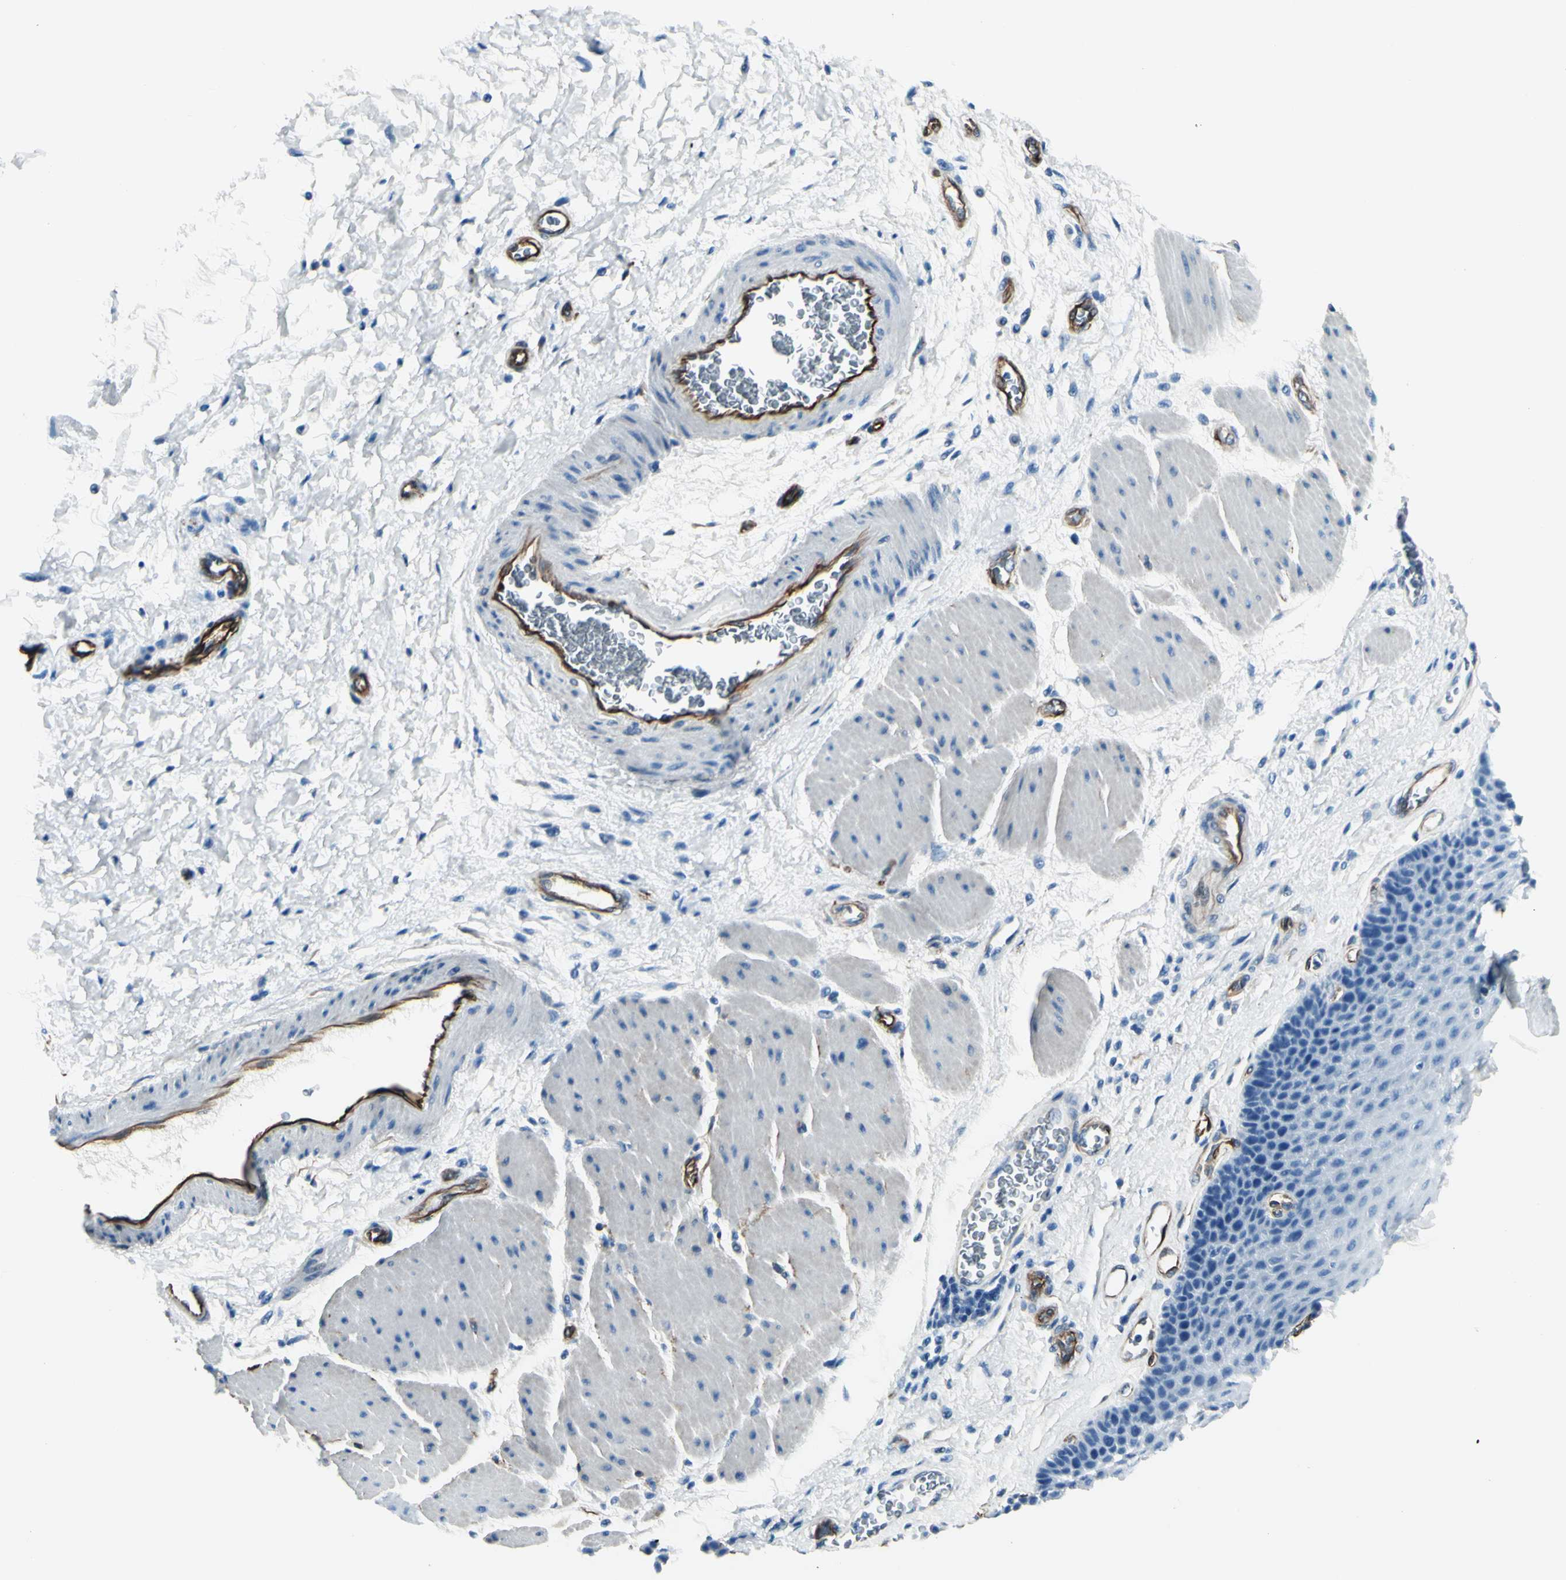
{"staining": {"intensity": "negative", "quantity": "none", "location": "none"}, "tissue": "esophagus", "cell_type": "Squamous epithelial cells", "image_type": "normal", "snomed": [{"axis": "morphology", "description": "Normal tissue, NOS"}, {"axis": "topography", "description": "Esophagus"}], "caption": "Immunohistochemistry of benign human esophagus shows no positivity in squamous epithelial cells. Brightfield microscopy of immunohistochemistry (IHC) stained with DAB (brown) and hematoxylin (blue), captured at high magnification.", "gene": "PTH2R", "patient": {"sex": "female", "age": 72}}